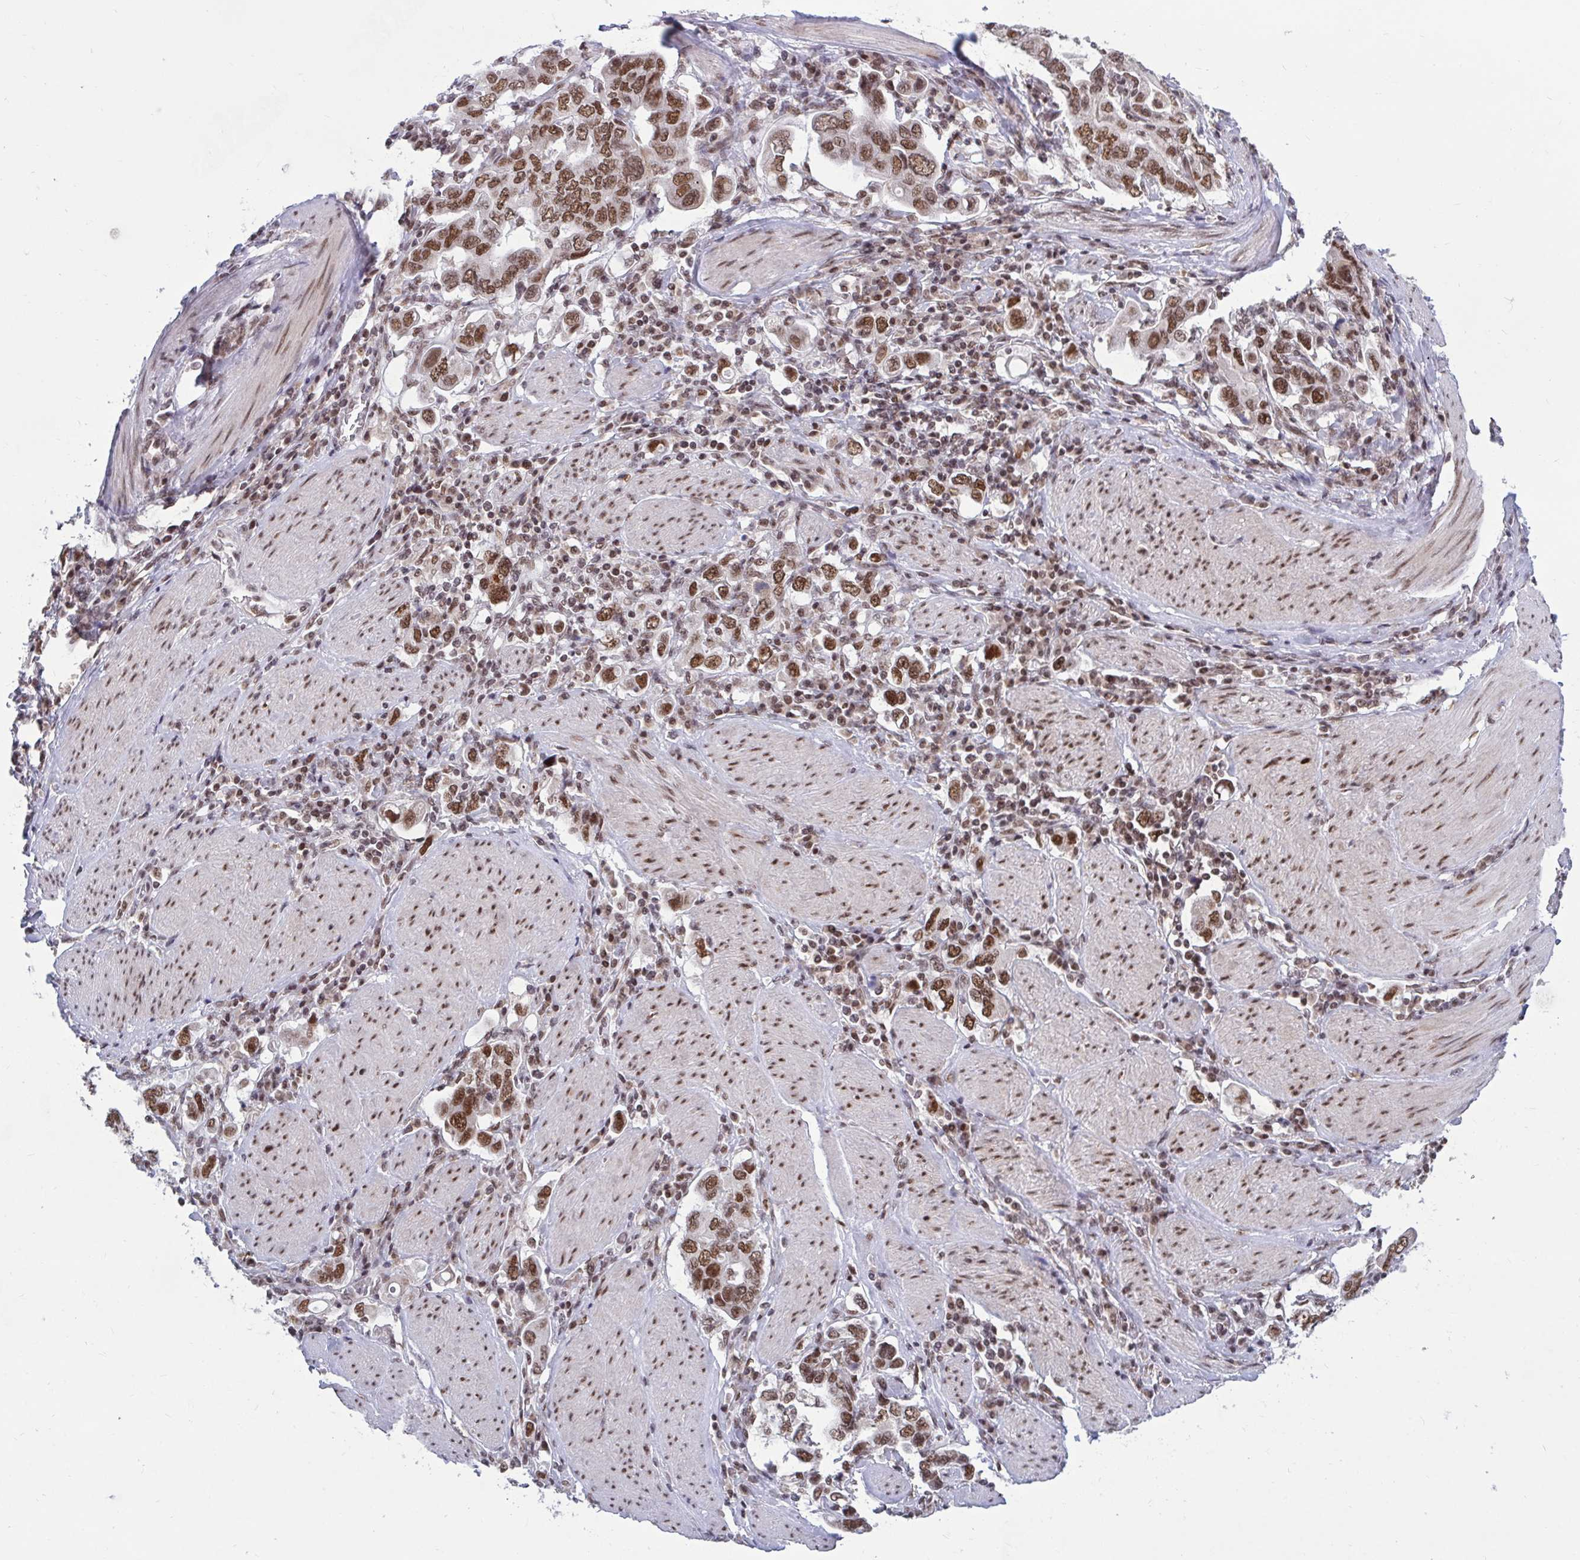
{"staining": {"intensity": "moderate", "quantity": ">75%", "location": "nuclear"}, "tissue": "stomach cancer", "cell_type": "Tumor cells", "image_type": "cancer", "snomed": [{"axis": "morphology", "description": "Adenocarcinoma, NOS"}, {"axis": "topography", "description": "Stomach, upper"}], "caption": "The photomicrograph exhibits a brown stain indicating the presence of a protein in the nuclear of tumor cells in stomach cancer.", "gene": "PHF10", "patient": {"sex": "male", "age": 62}}